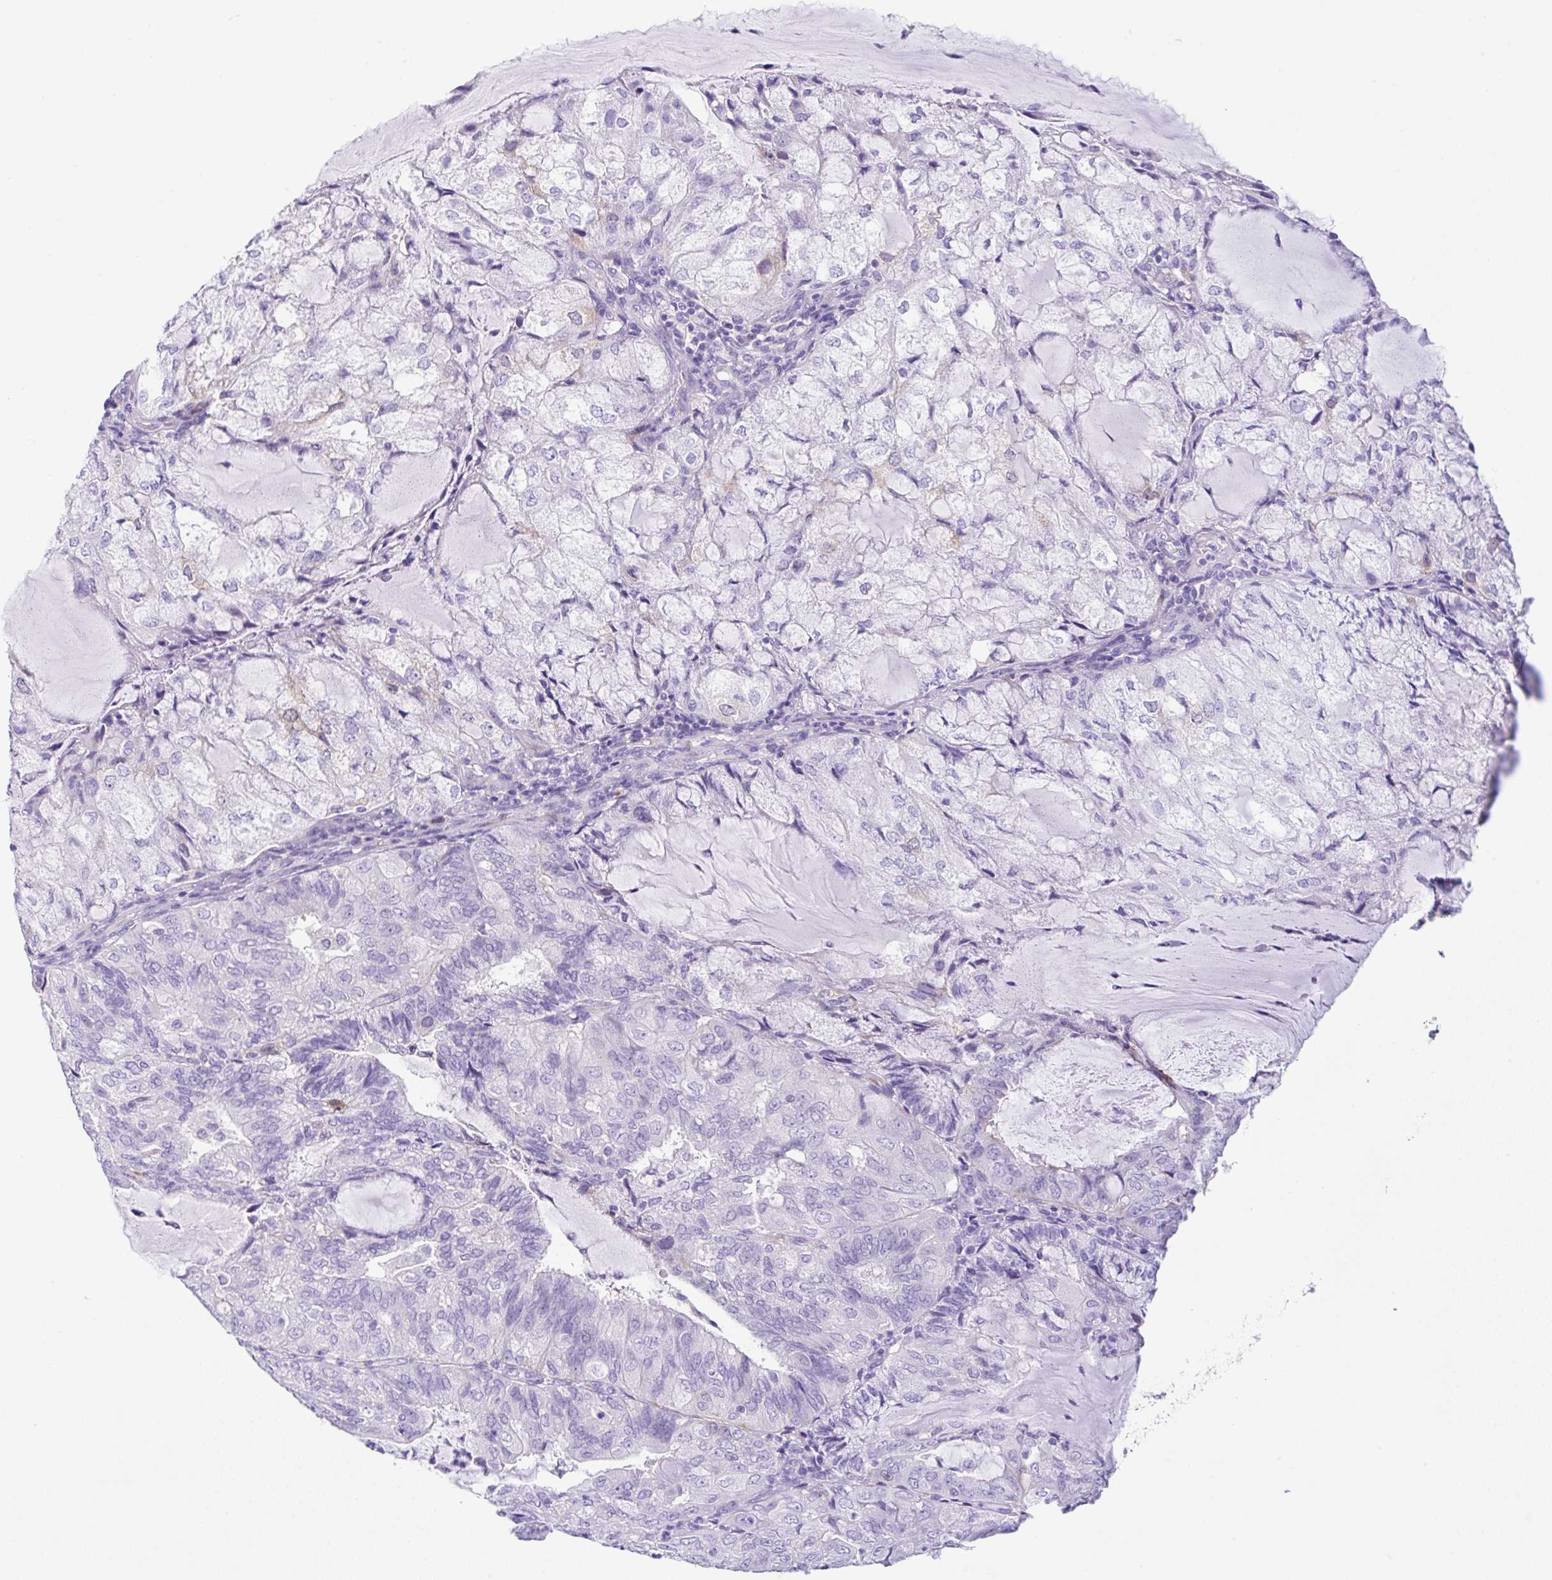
{"staining": {"intensity": "negative", "quantity": "none", "location": "none"}, "tissue": "endometrial cancer", "cell_type": "Tumor cells", "image_type": "cancer", "snomed": [{"axis": "morphology", "description": "Adenocarcinoma, NOS"}, {"axis": "topography", "description": "Endometrium"}], "caption": "Protein analysis of adenocarcinoma (endometrial) exhibits no significant positivity in tumor cells.", "gene": "RRM2", "patient": {"sex": "female", "age": 81}}